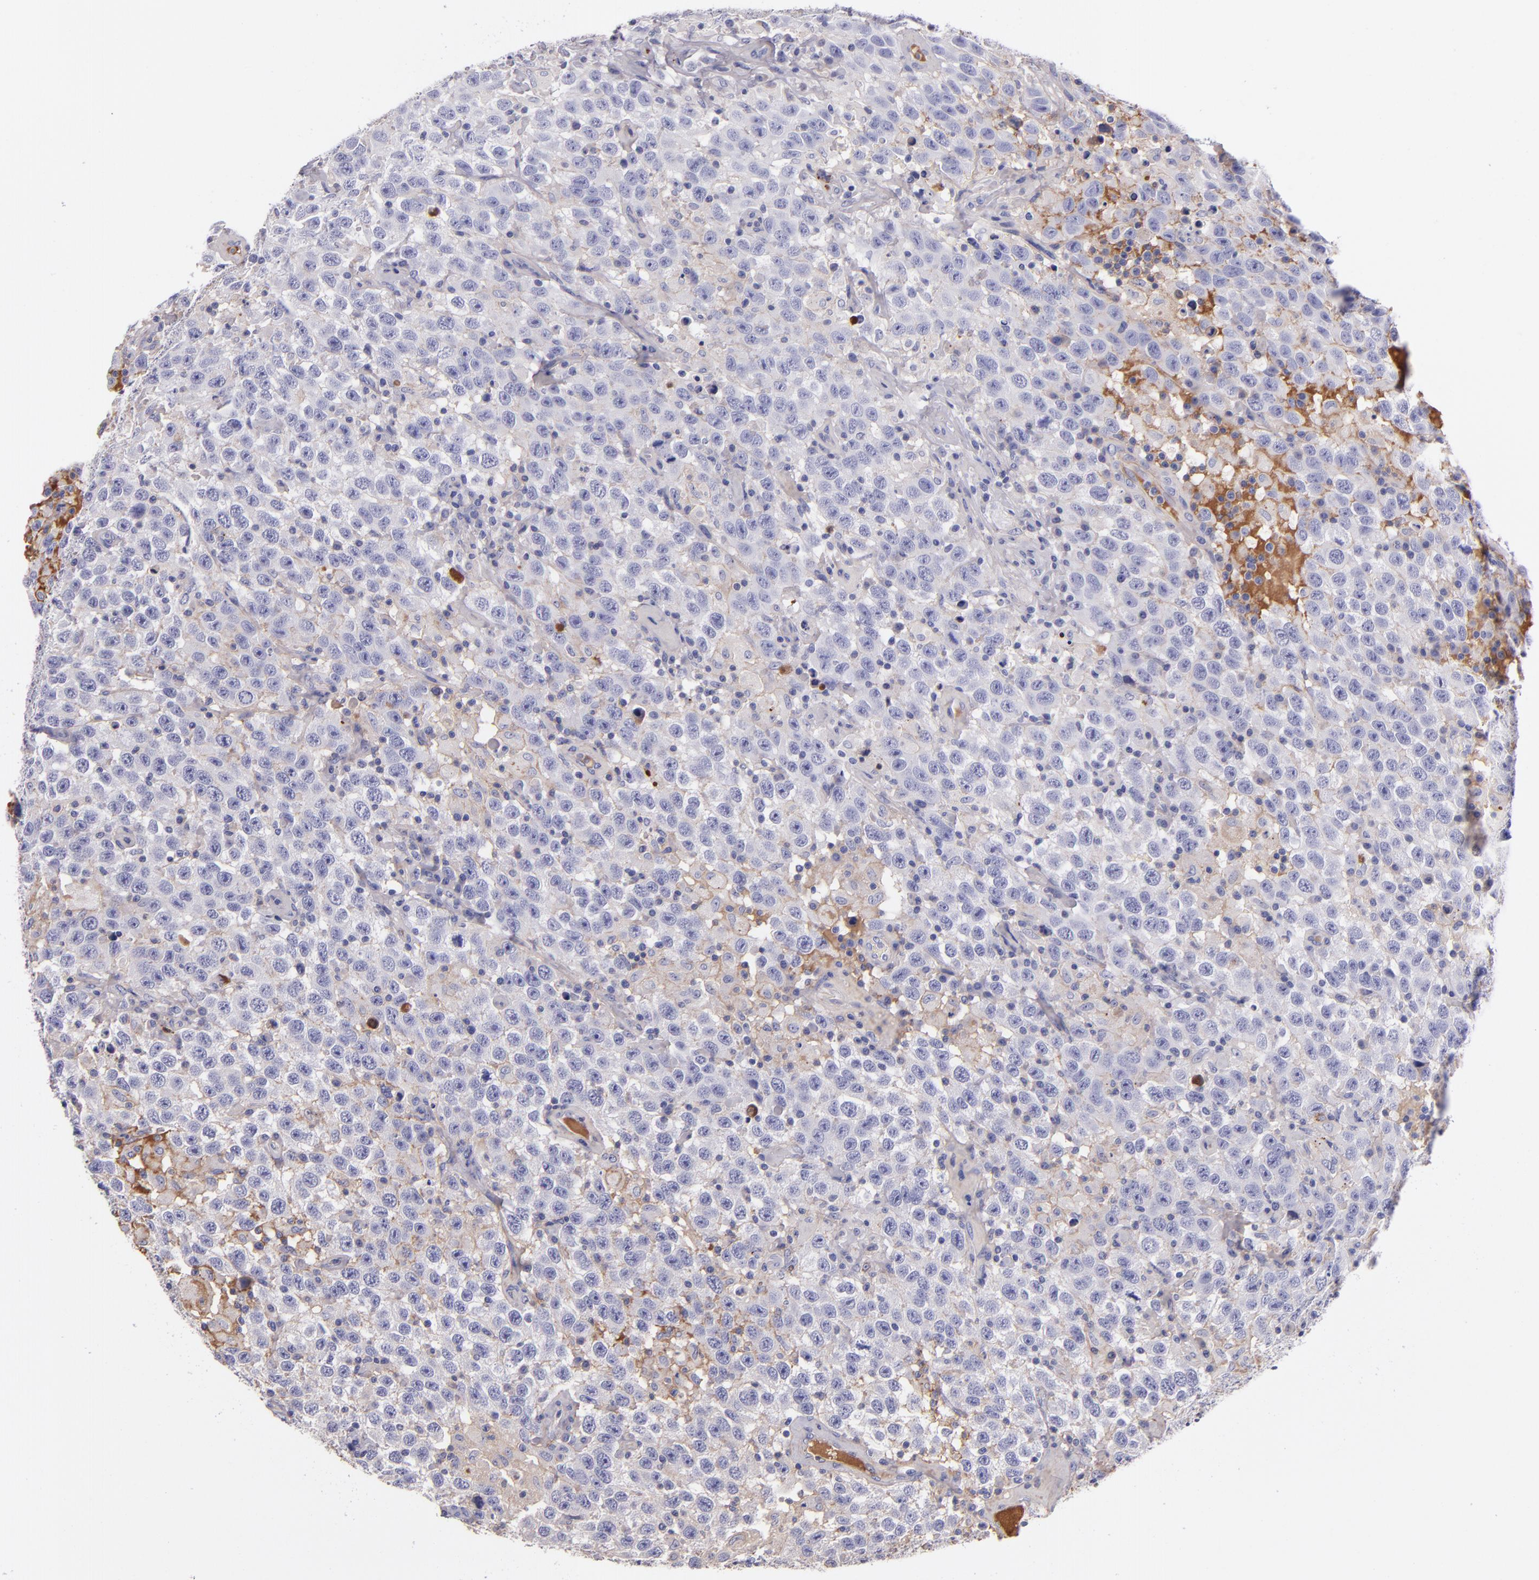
{"staining": {"intensity": "negative", "quantity": "none", "location": "none"}, "tissue": "testis cancer", "cell_type": "Tumor cells", "image_type": "cancer", "snomed": [{"axis": "morphology", "description": "Seminoma, NOS"}, {"axis": "topography", "description": "Testis"}], "caption": "There is no significant expression in tumor cells of testis cancer (seminoma).", "gene": "KNG1", "patient": {"sex": "male", "age": 41}}